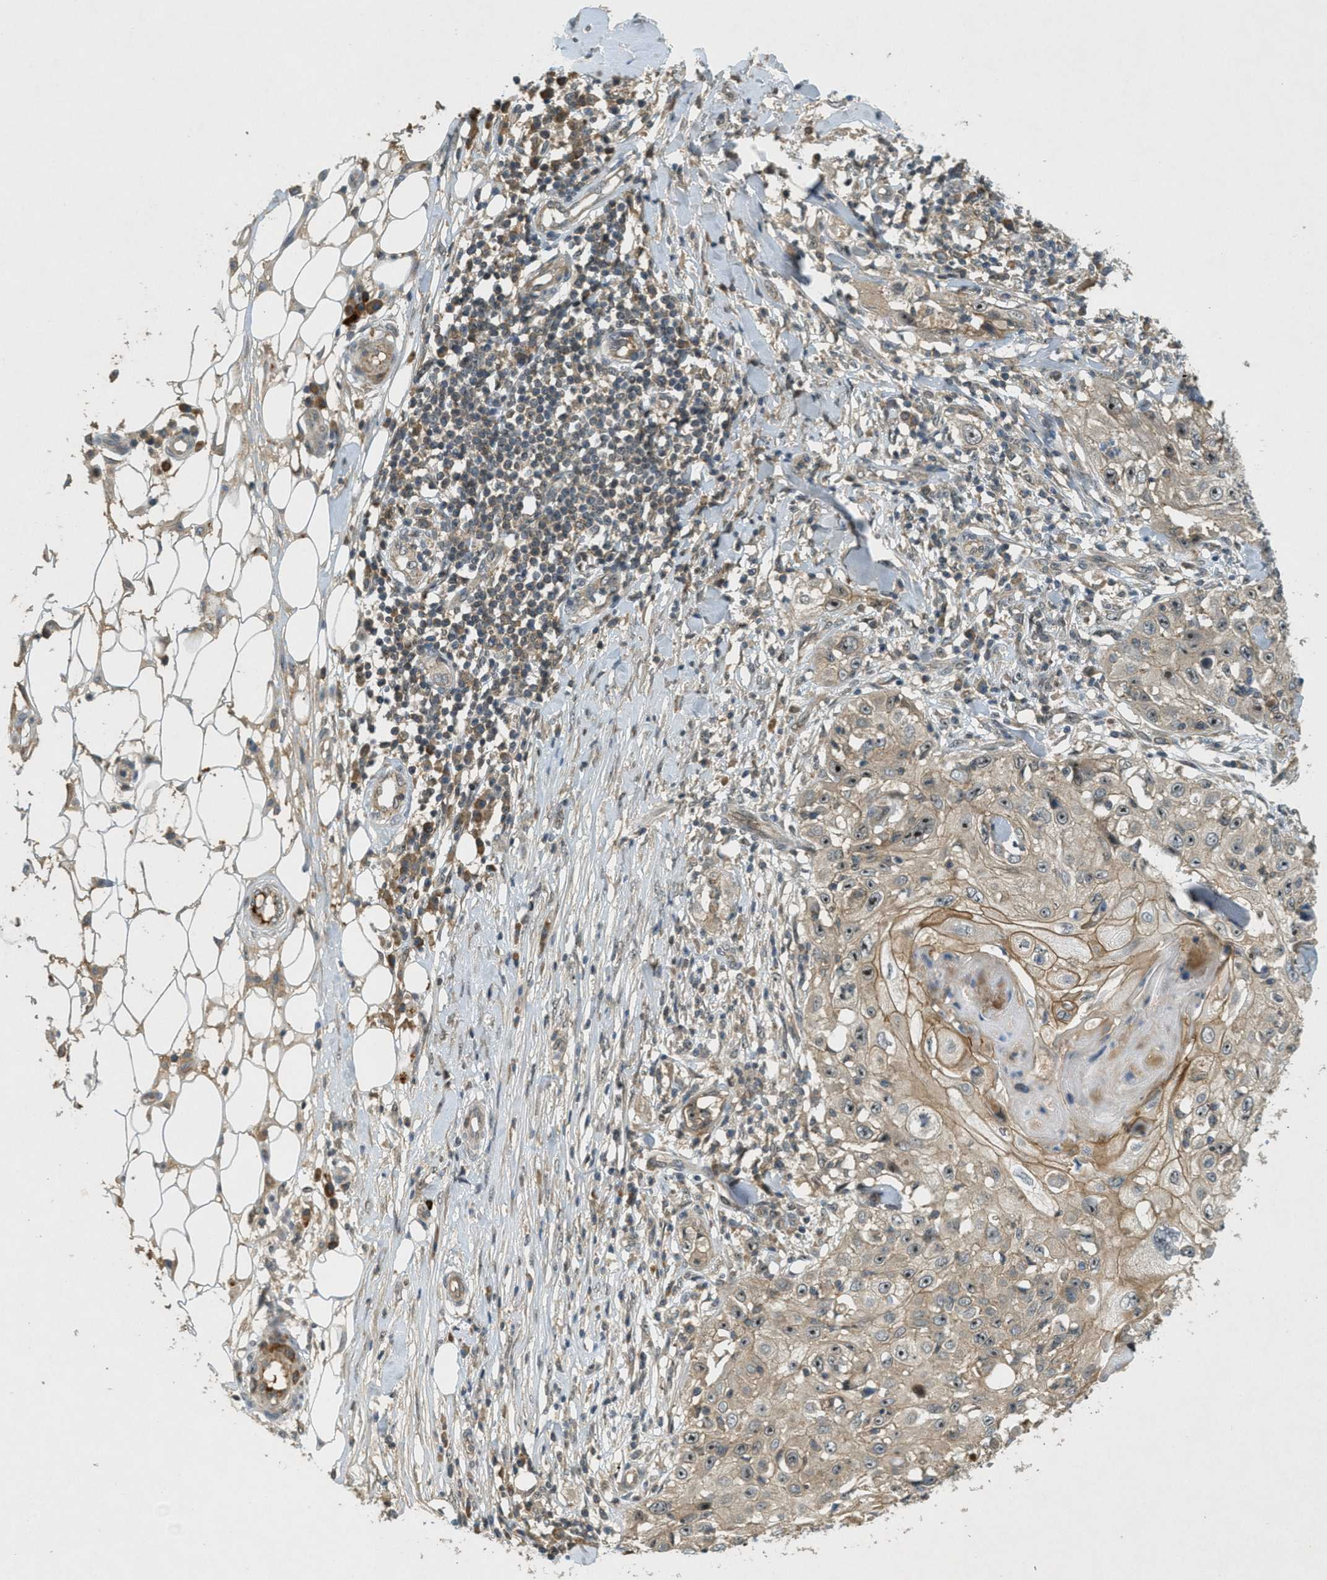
{"staining": {"intensity": "weak", "quantity": ">75%", "location": "cytoplasmic/membranous,nuclear"}, "tissue": "skin cancer", "cell_type": "Tumor cells", "image_type": "cancer", "snomed": [{"axis": "morphology", "description": "Squamous cell carcinoma, NOS"}, {"axis": "topography", "description": "Skin"}], "caption": "DAB (3,3'-diaminobenzidine) immunohistochemical staining of human skin cancer demonstrates weak cytoplasmic/membranous and nuclear protein positivity in about >75% of tumor cells.", "gene": "STK11", "patient": {"sex": "male", "age": 86}}